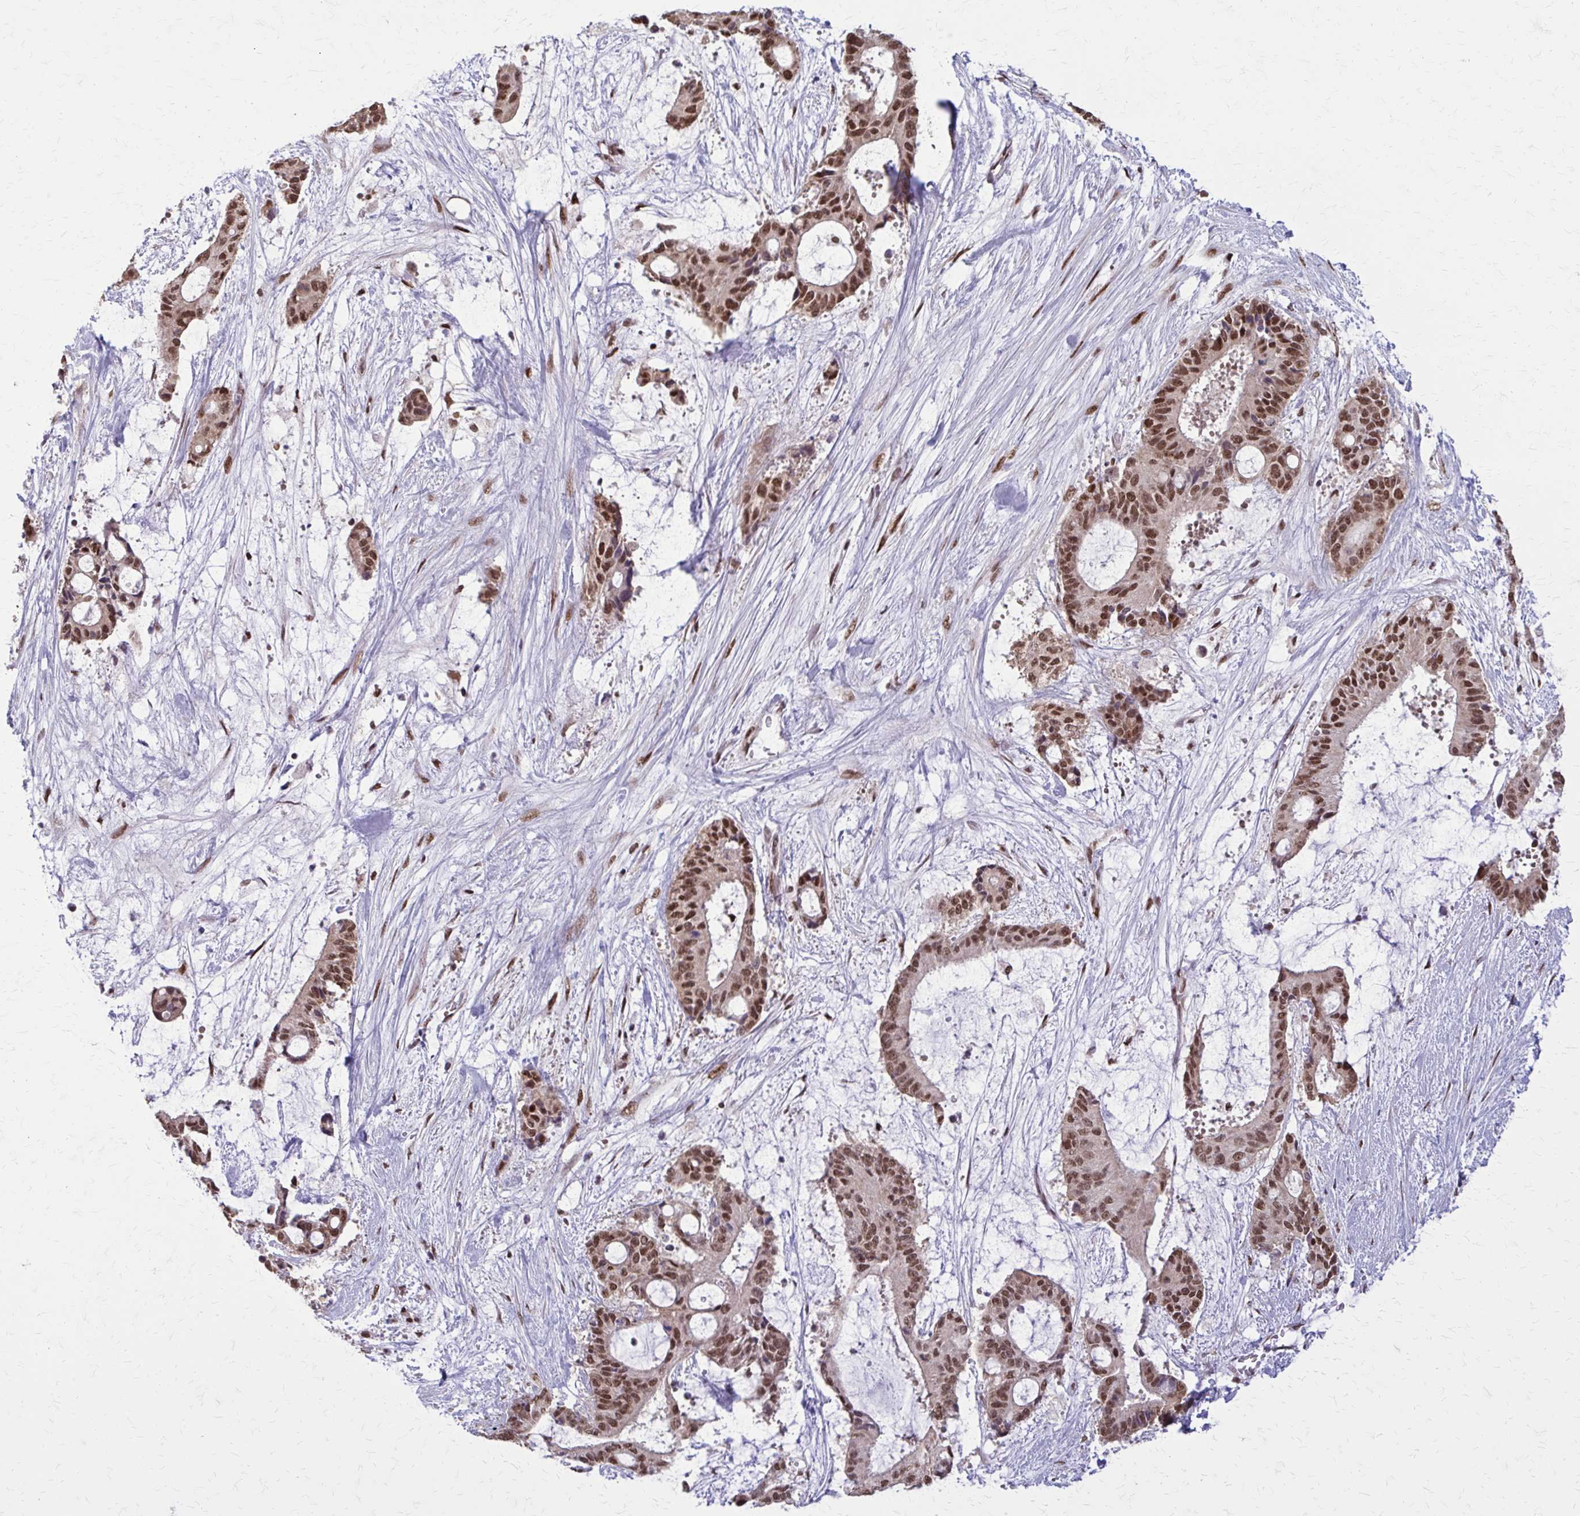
{"staining": {"intensity": "moderate", "quantity": ">75%", "location": "nuclear"}, "tissue": "liver cancer", "cell_type": "Tumor cells", "image_type": "cancer", "snomed": [{"axis": "morphology", "description": "Normal tissue, NOS"}, {"axis": "morphology", "description": "Cholangiocarcinoma"}, {"axis": "topography", "description": "Liver"}, {"axis": "topography", "description": "Peripheral nerve tissue"}], "caption": "Human cholangiocarcinoma (liver) stained with a brown dye demonstrates moderate nuclear positive staining in about >75% of tumor cells.", "gene": "TTF1", "patient": {"sex": "female", "age": 73}}